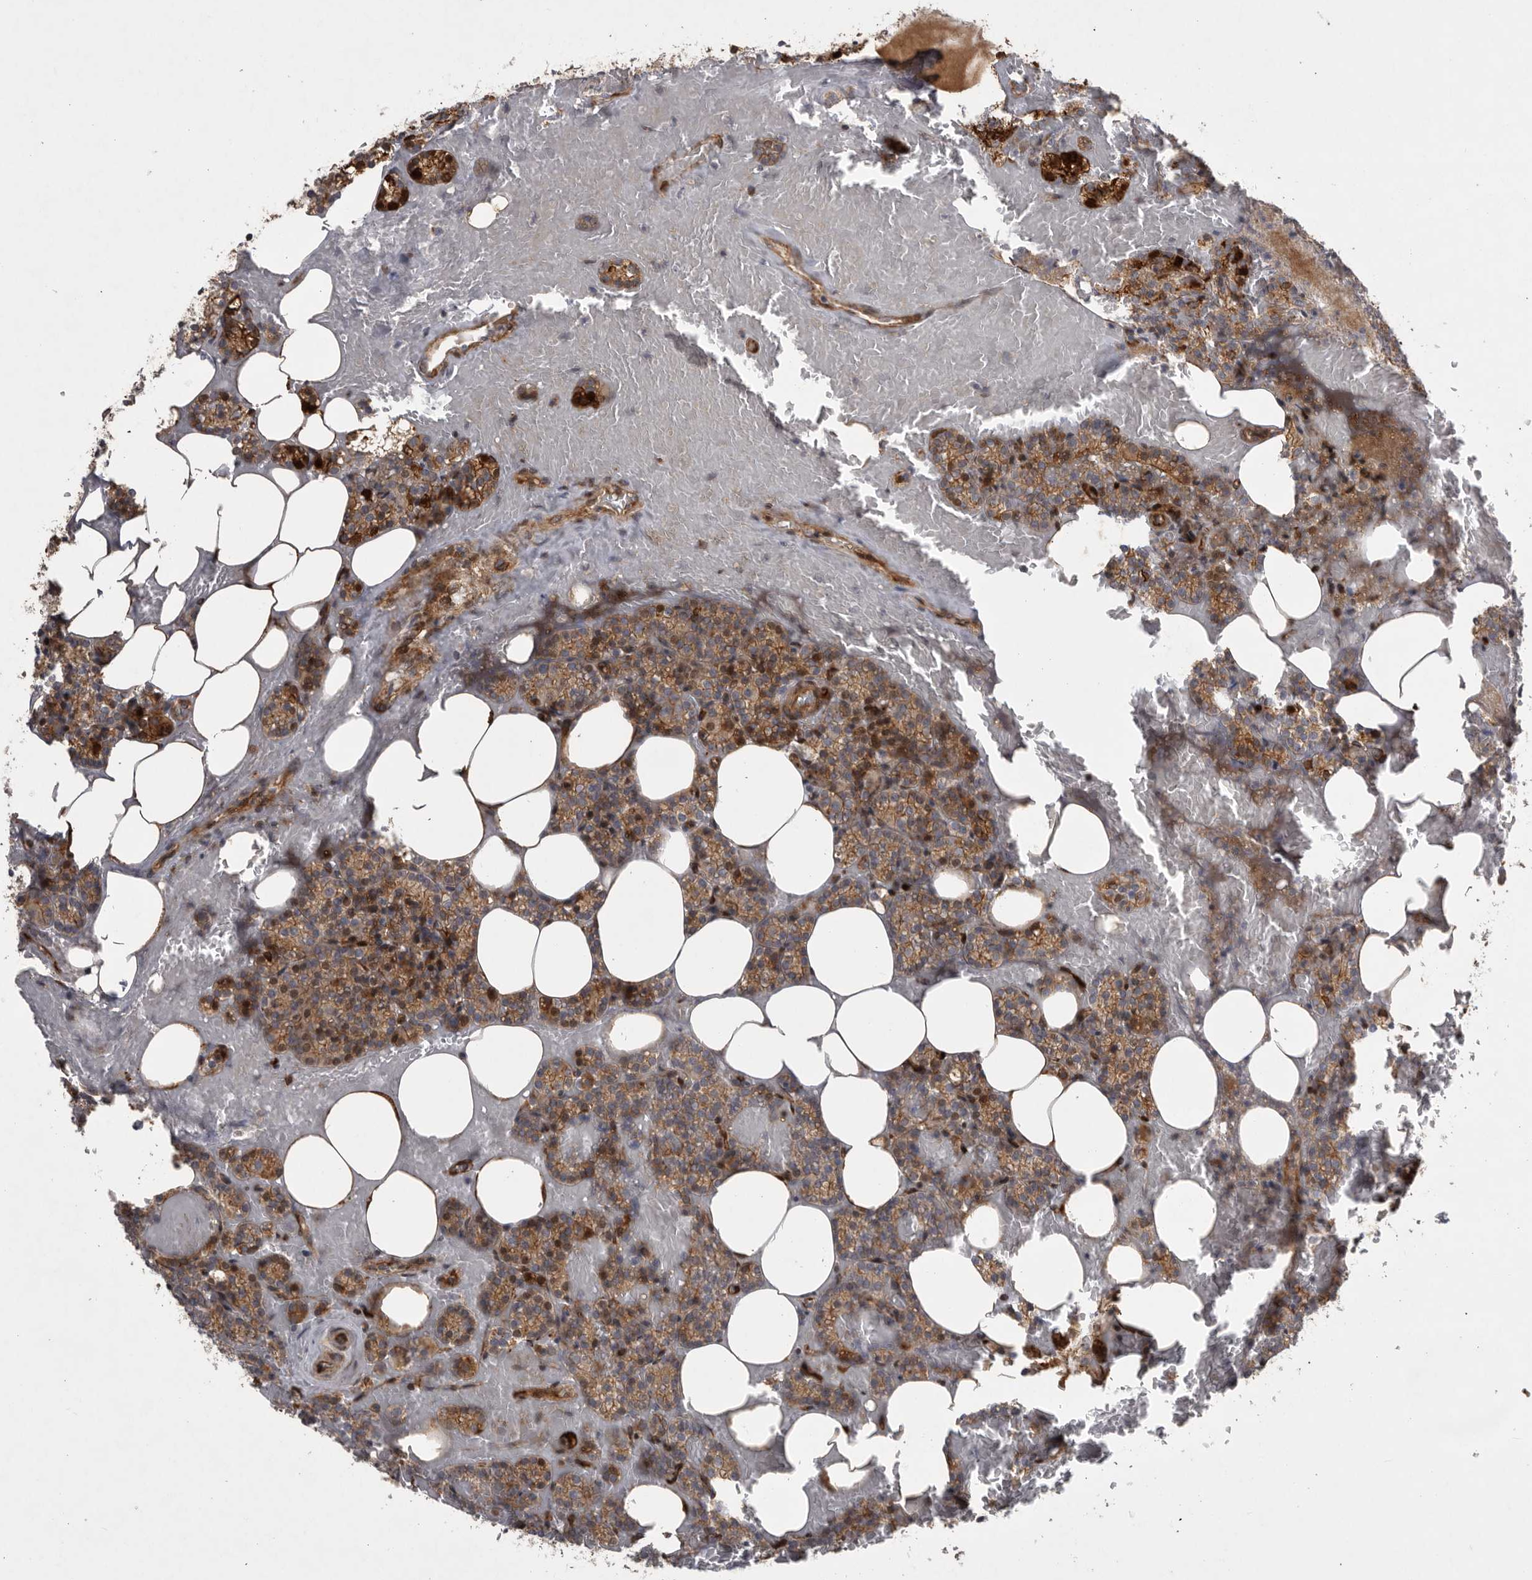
{"staining": {"intensity": "strong", "quantity": ">75%", "location": "cytoplasmic/membranous"}, "tissue": "parathyroid gland", "cell_type": "Glandular cells", "image_type": "normal", "snomed": [{"axis": "morphology", "description": "Normal tissue, NOS"}, {"axis": "topography", "description": "Parathyroid gland"}], "caption": "A brown stain labels strong cytoplasmic/membranous expression of a protein in glandular cells of benign parathyroid gland. The staining is performed using DAB brown chromogen to label protein expression. The nuclei are counter-stained blue using hematoxylin.", "gene": "MPDZ", "patient": {"sex": "female", "age": 78}}